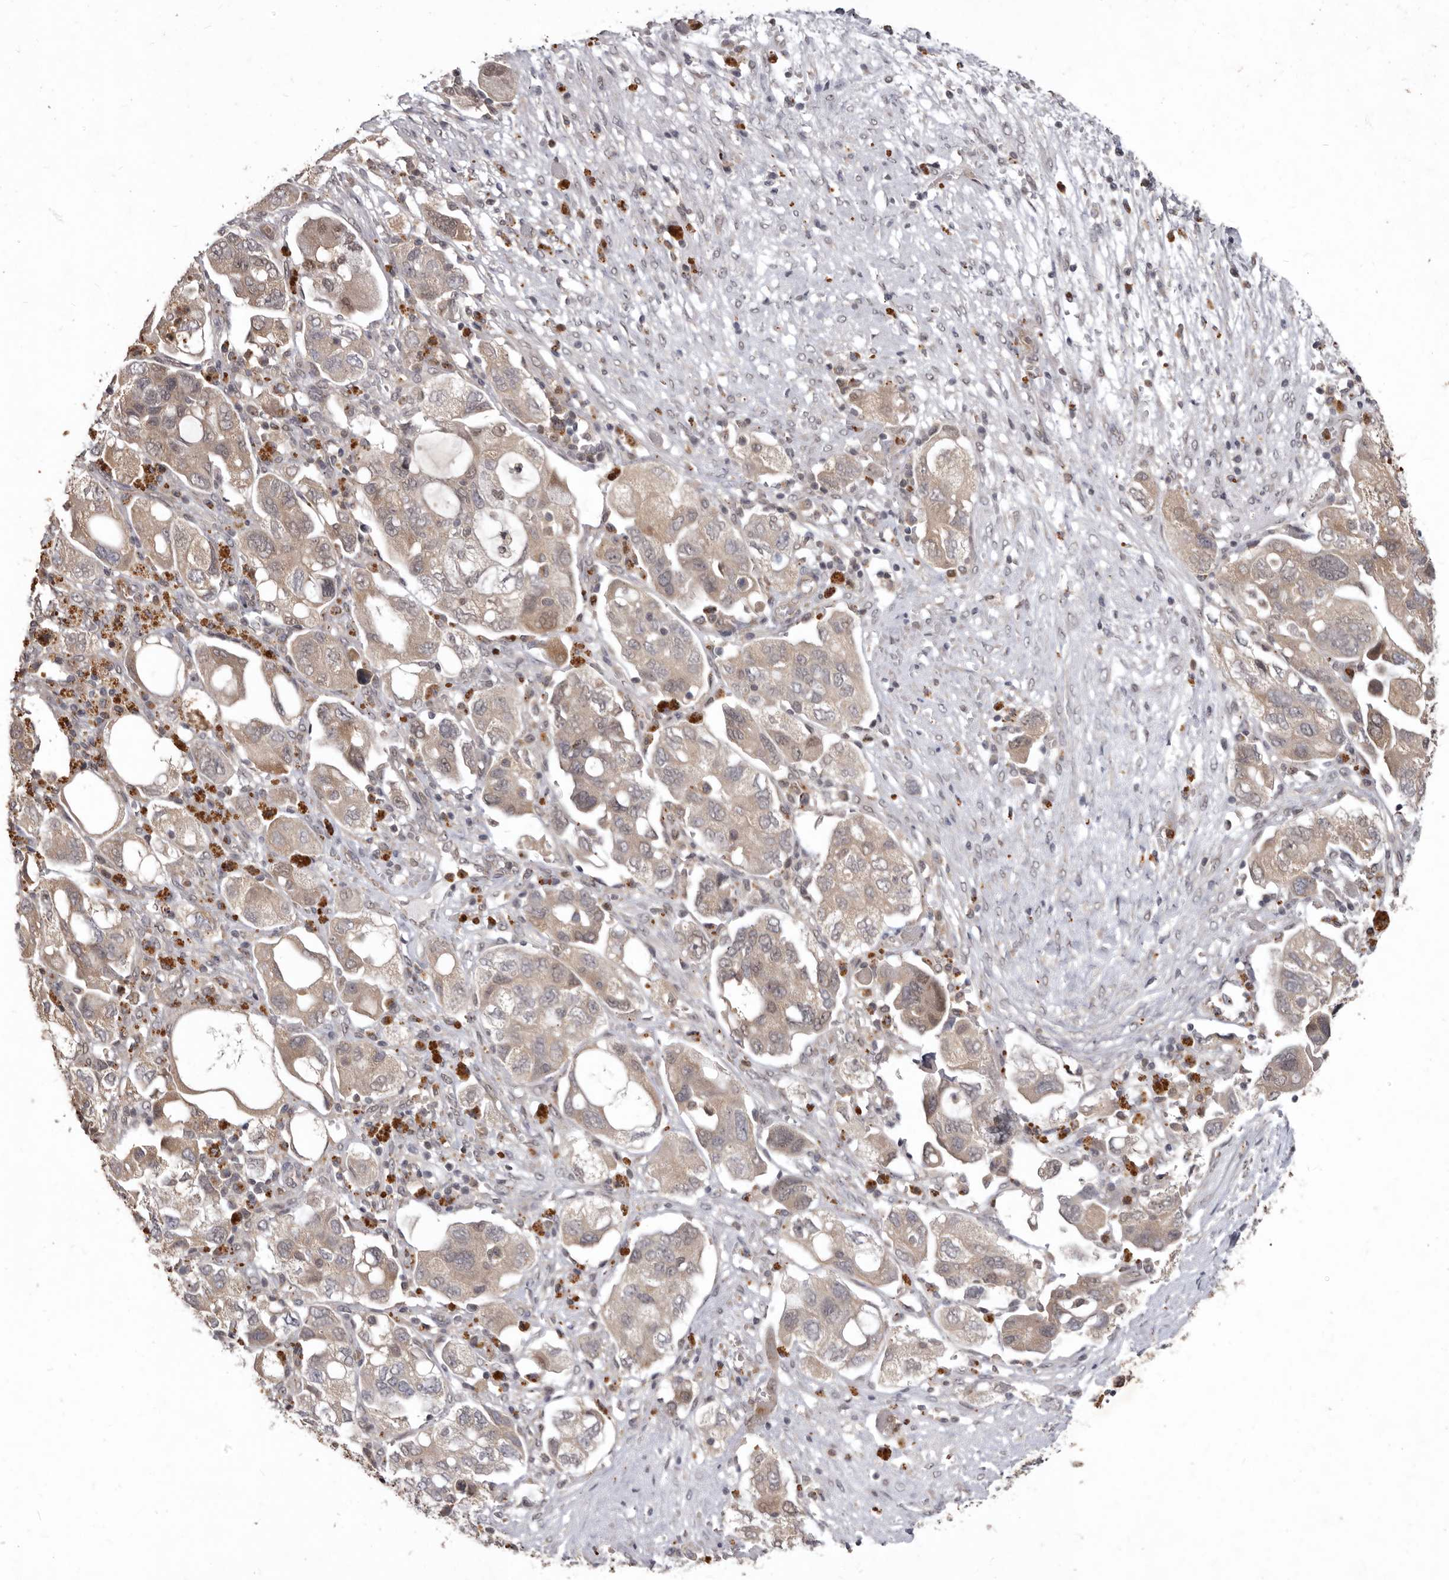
{"staining": {"intensity": "weak", "quantity": ">75%", "location": "cytoplasmic/membranous,nuclear"}, "tissue": "ovarian cancer", "cell_type": "Tumor cells", "image_type": "cancer", "snomed": [{"axis": "morphology", "description": "Carcinoma, NOS"}, {"axis": "morphology", "description": "Cystadenocarcinoma, serous, NOS"}, {"axis": "topography", "description": "Ovary"}], "caption": "DAB immunohistochemical staining of ovarian cancer shows weak cytoplasmic/membranous and nuclear protein staining in about >75% of tumor cells. (DAB IHC with brightfield microscopy, high magnification).", "gene": "ACLY", "patient": {"sex": "female", "age": 69}}